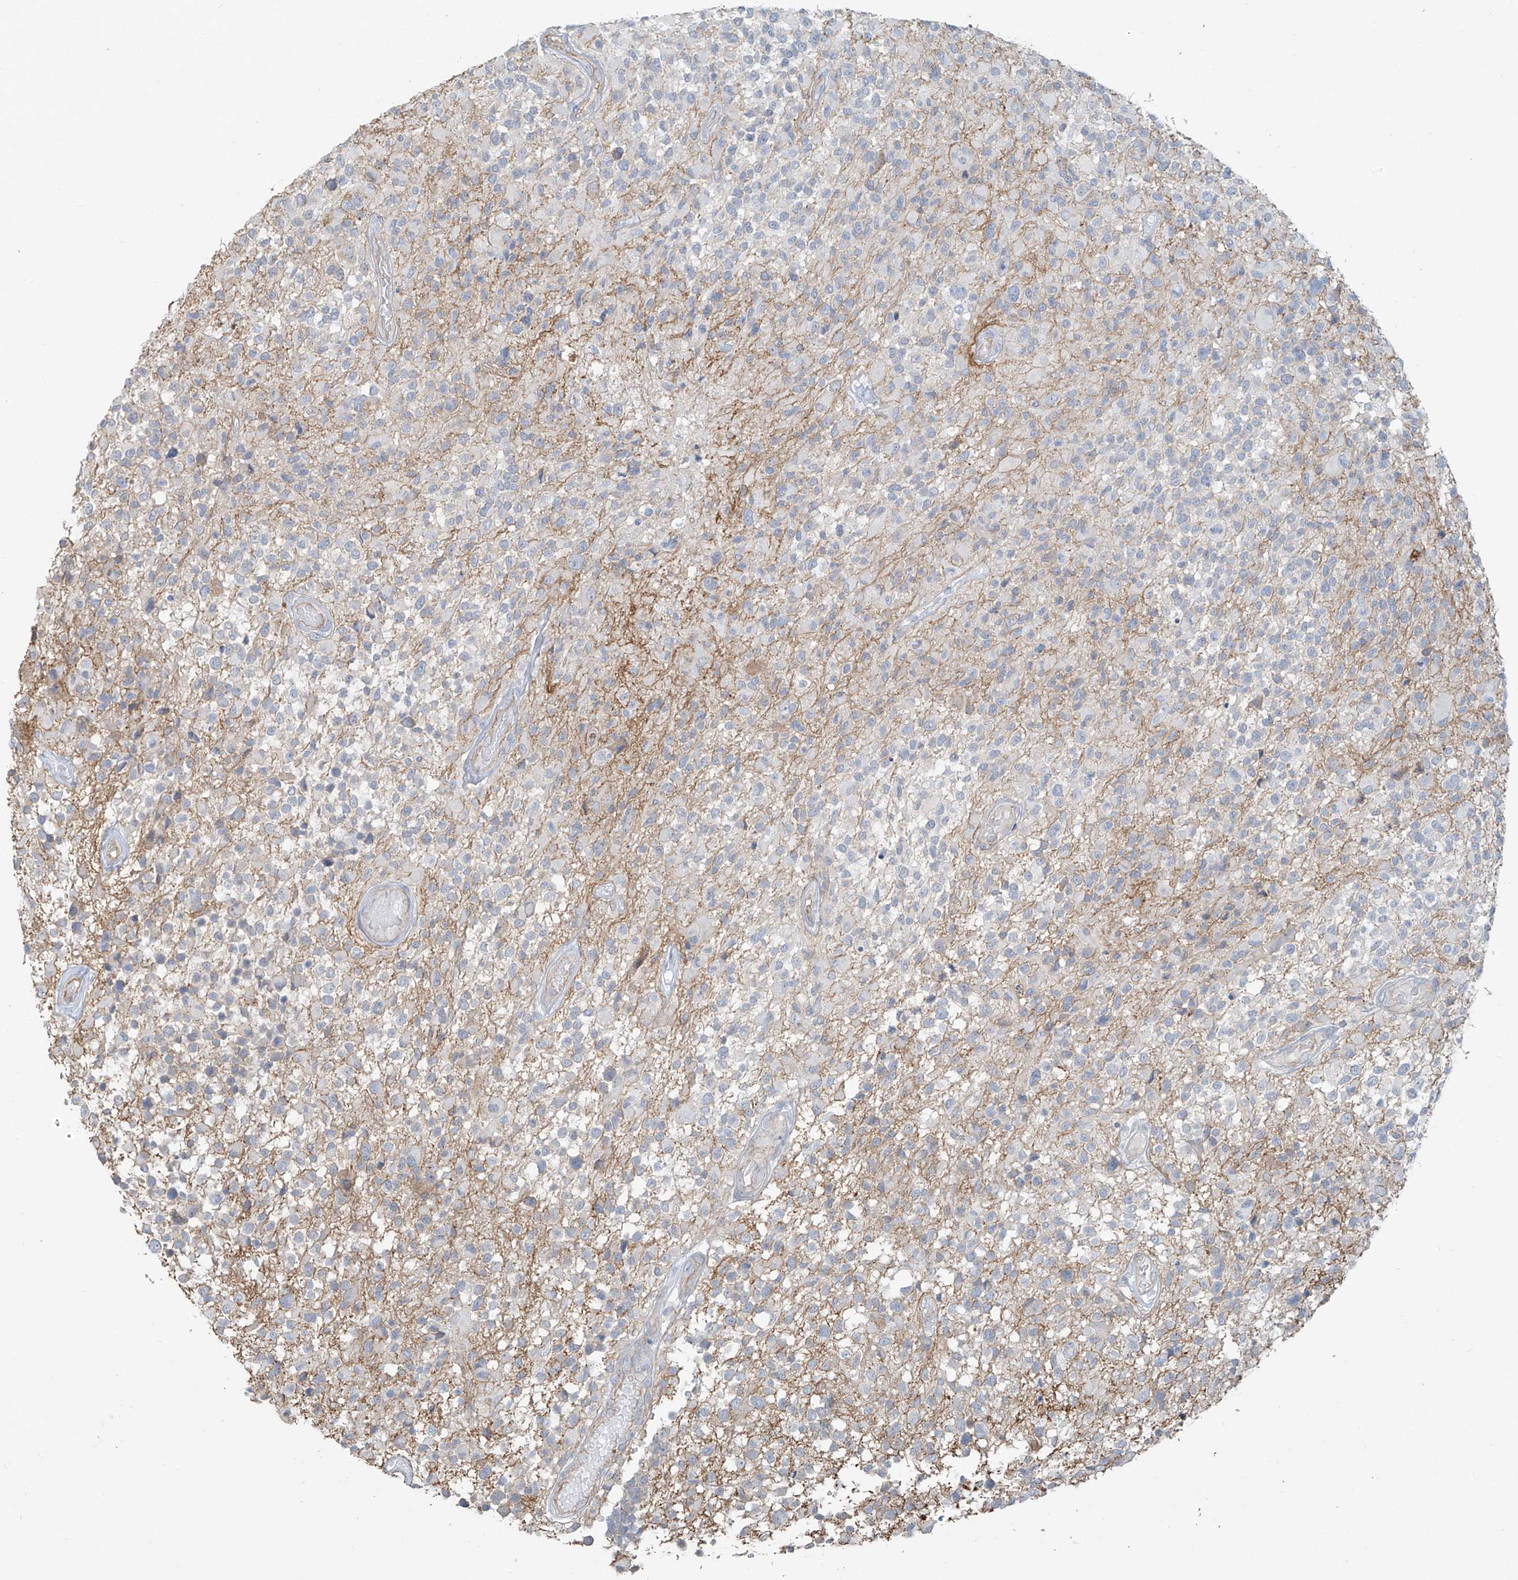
{"staining": {"intensity": "negative", "quantity": "none", "location": "none"}, "tissue": "glioma", "cell_type": "Tumor cells", "image_type": "cancer", "snomed": [{"axis": "morphology", "description": "Glioma, malignant, High grade"}, {"axis": "morphology", "description": "Glioblastoma, NOS"}, {"axis": "topography", "description": "Brain"}], "caption": "IHC of human malignant glioma (high-grade) demonstrates no expression in tumor cells. (Immunohistochemistry, brightfield microscopy, high magnification).", "gene": "TUBE1", "patient": {"sex": "male", "age": 60}}